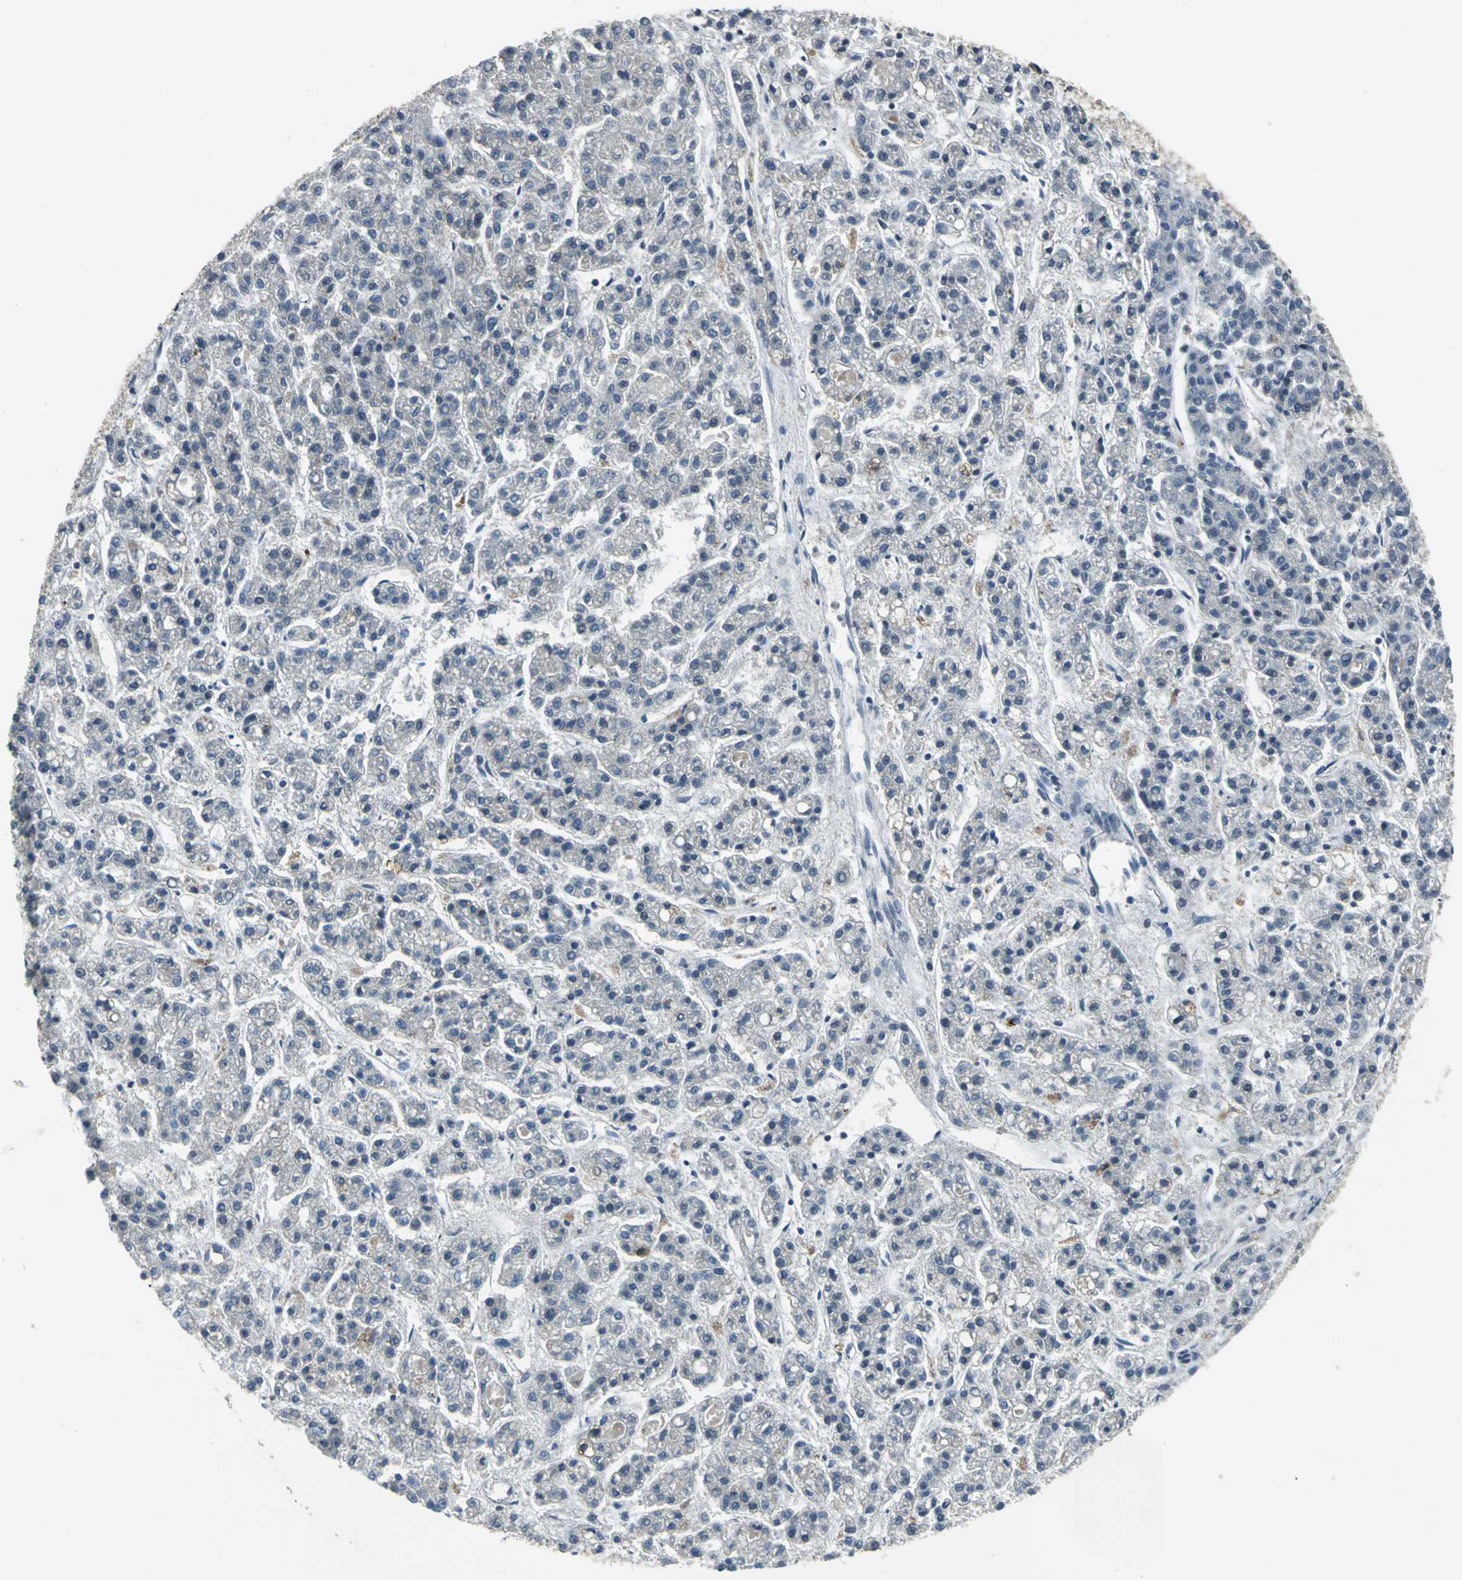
{"staining": {"intensity": "negative", "quantity": "none", "location": "none"}, "tissue": "liver cancer", "cell_type": "Tumor cells", "image_type": "cancer", "snomed": [{"axis": "morphology", "description": "Carcinoma, Hepatocellular, NOS"}, {"axis": "topography", "description": "Liver"}], "caption": "Immunohistochemistry image of human liver hepatocellular carcinoma stained for a protein (brown), which reveals no expression in tumor cells.", "gene": "USP40", "patient": {"sex": "male", "age": 70}}